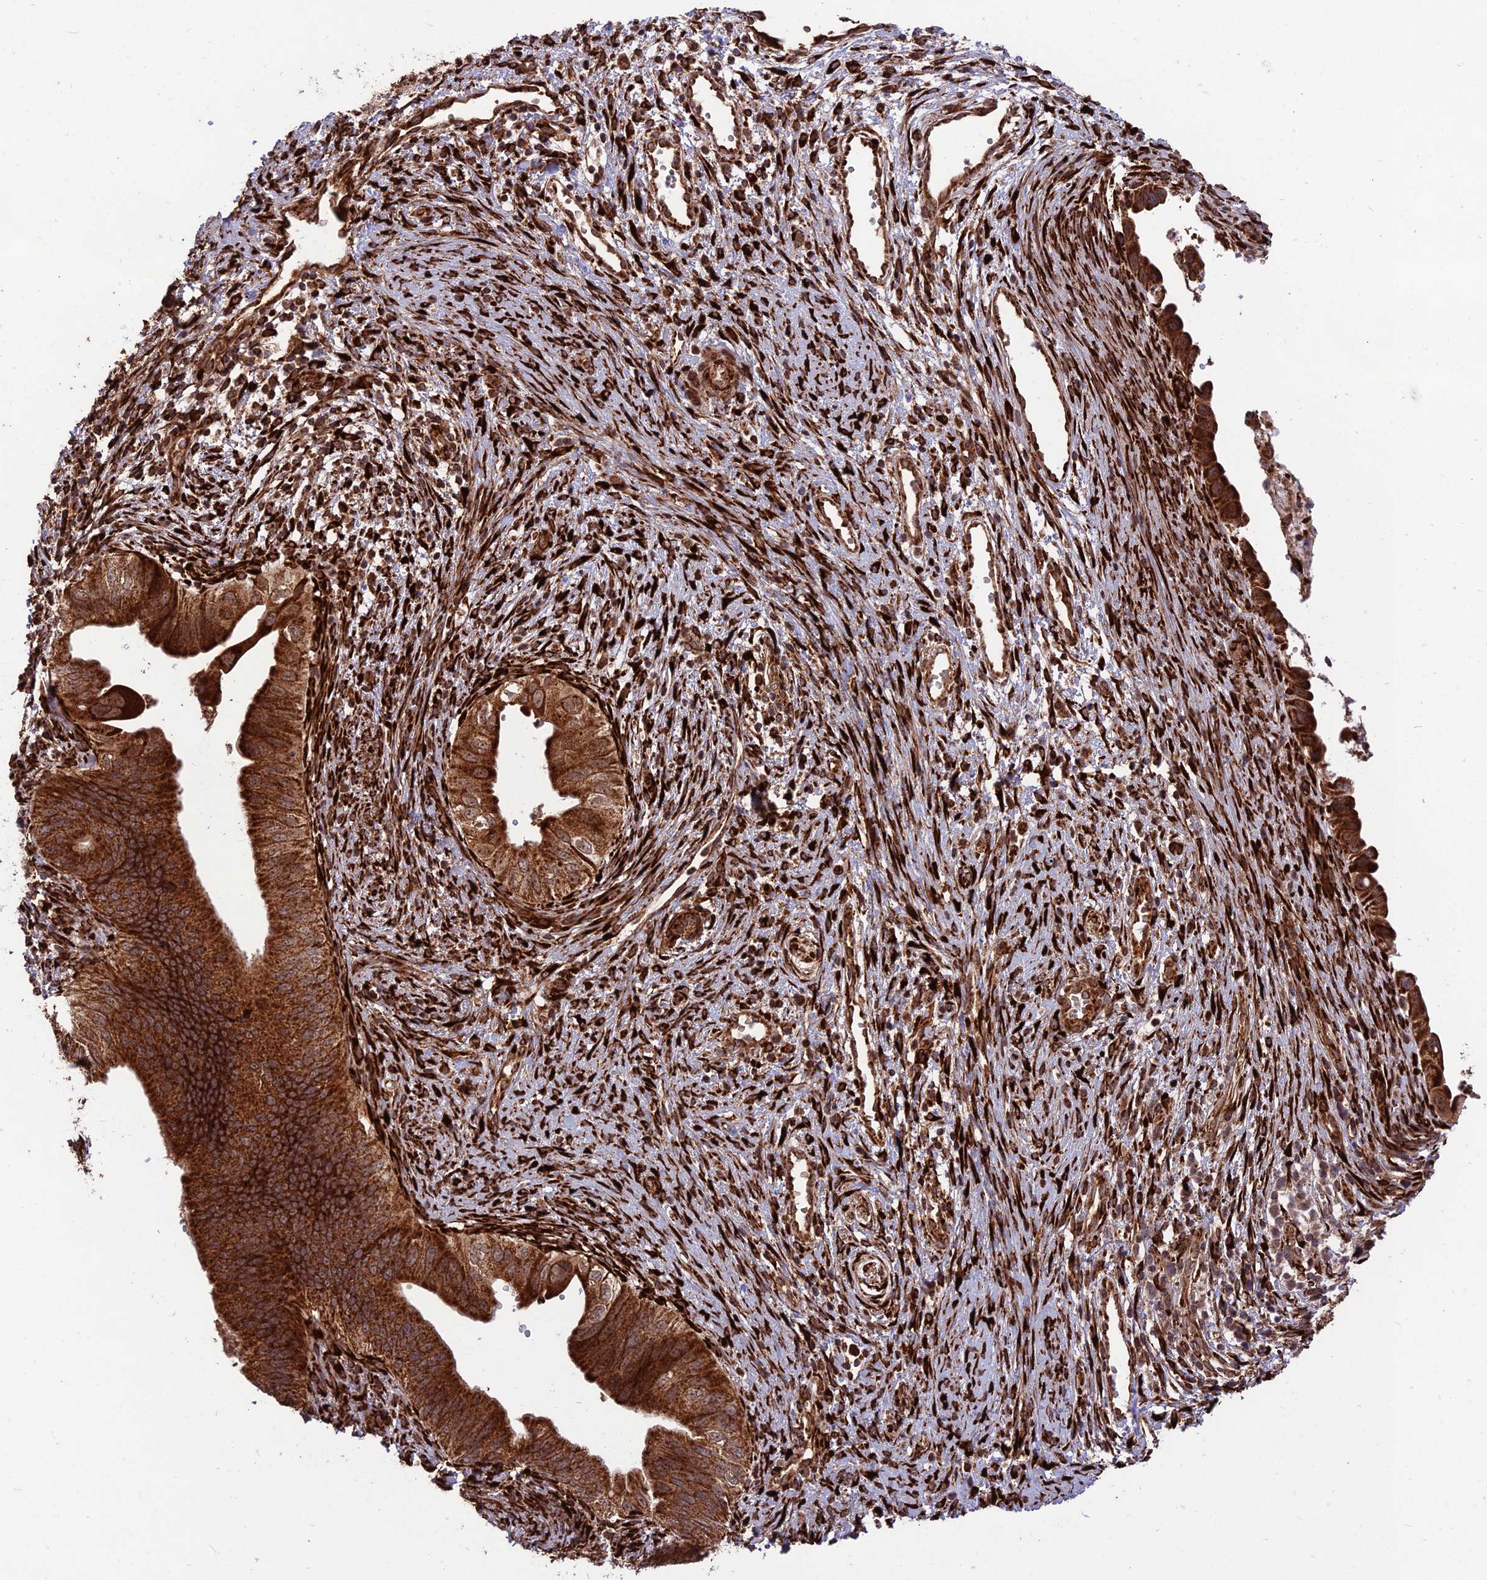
{"staining": {"intensity": "strong", "quantity": ">75%", "location": "cytoplasmic/membranous"}, "tissue": "cervical cancer", "cell_type": "Tumor cells", "image_type": "cancer", "snomed": [{"axis": "morphology", "description": "Adenocarcinoma, NOS"}, {"axis": "topography", "description": "Cervix"}], "caption": "Cervical cancer stained with a brown dye shows strong cytoplasmic/membranous positive expression in approximately >75% of tumor cells.", "gene": "CRTAP", "patient": {"sex": "female", "age": 42}}